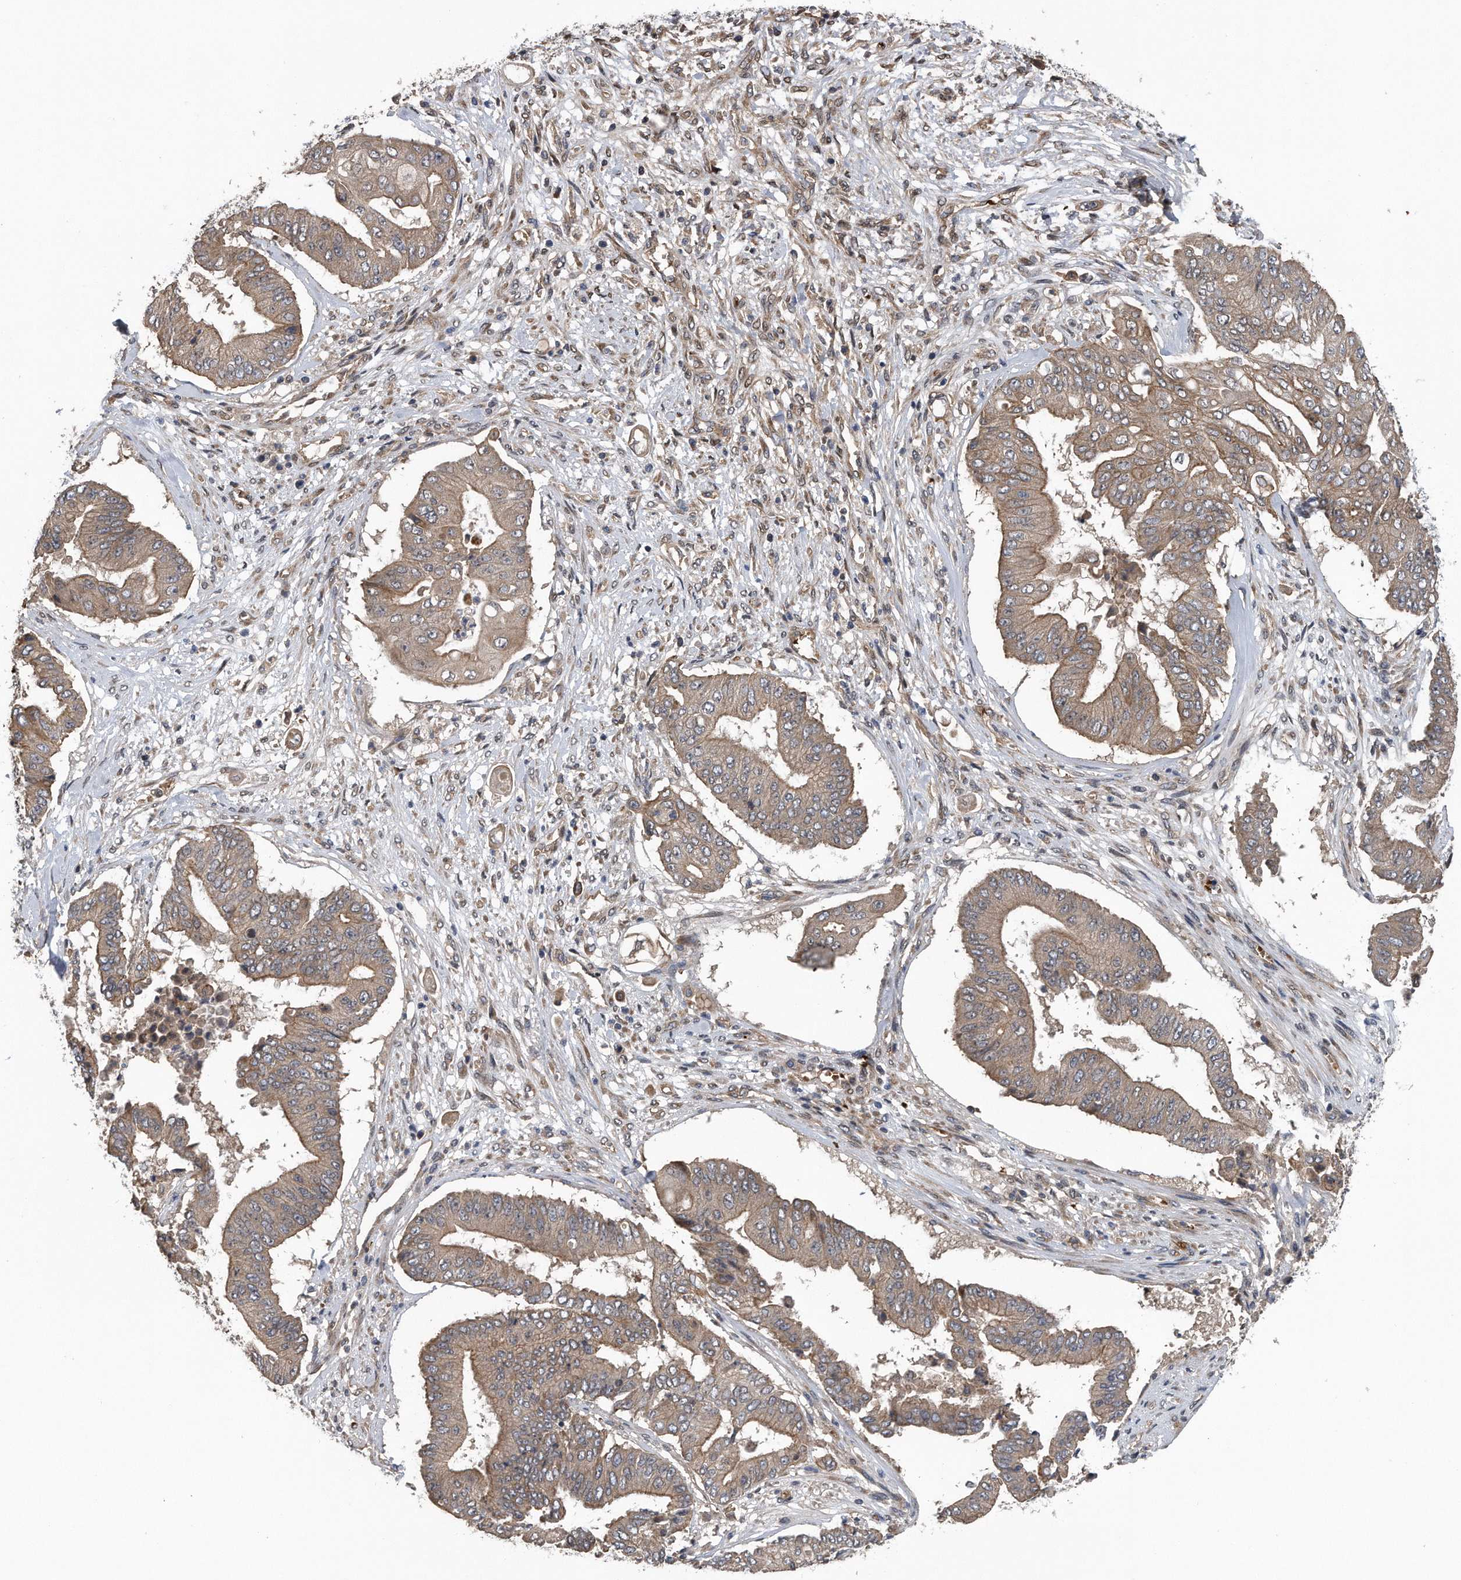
{"staining": {"intensity": "weak", "quantity": ">75%", "location": "cytoplasmic/membranous"}, "tissue": "pancreatic cancer", "cell_type": "Tumor cells", "image_type": "cancer", "snomed": [{"axis": "morphology", "description": "Adenocarcinoma, NOS"}, {"axis": "topography", "description": "Pancreas"}], "caption": "Immunohistochemical staining of human pancreatic cancer (adenocarcinoma) demonstrates low levels of weak cytoplasmic/membranous protein expression in about >75% of tumor cells.", "gene": "ZNF79", "patient": {"sex": "female", "age": 77}}